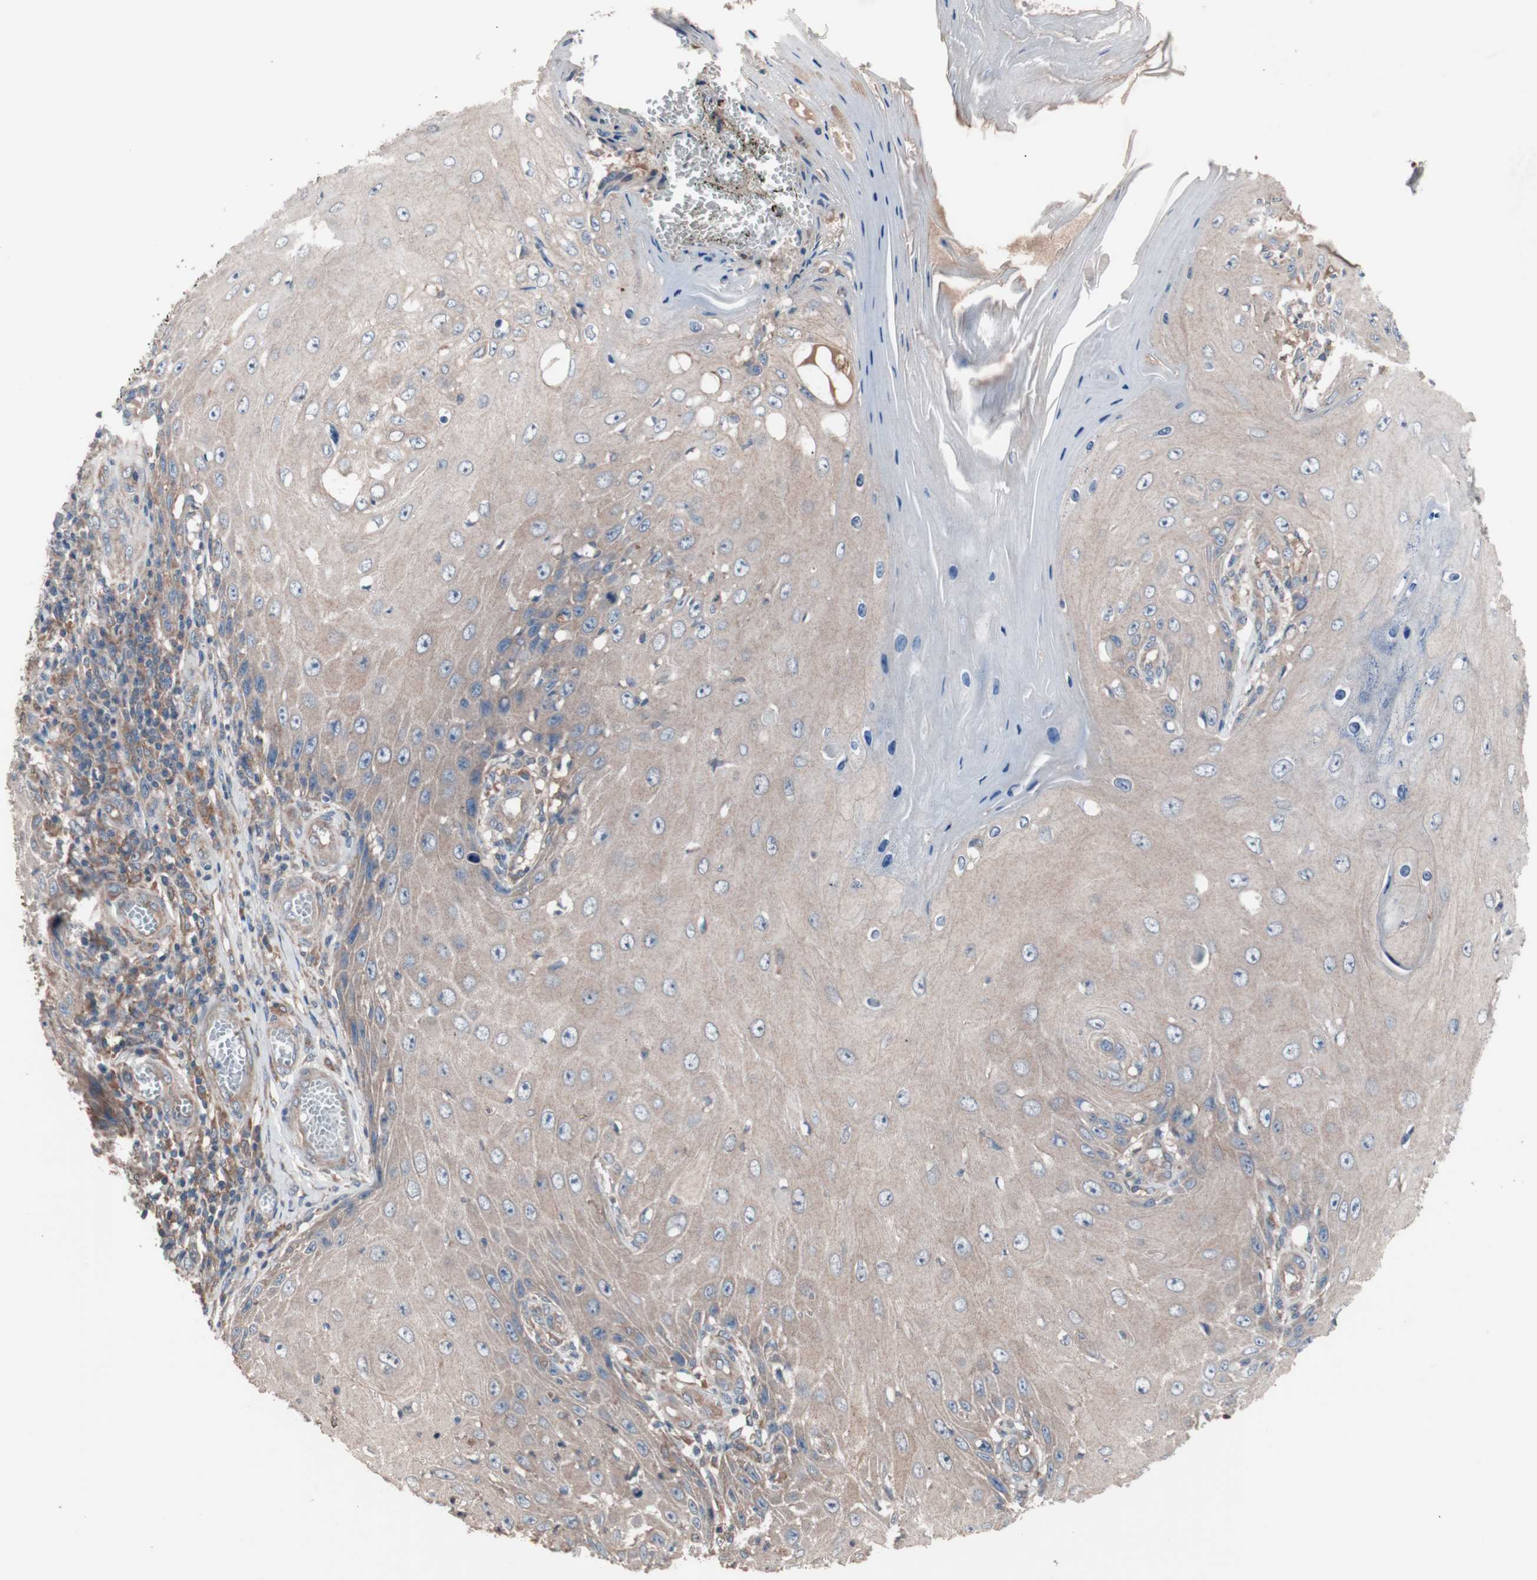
{"staining": {"intensity": "weak", "quantity": "25%-75%", "location": "cytoplasmic/membranous"}, "tissue": "skin cancer", "cell_type": "Tumor cells", "image_type": "cancer", "snomed": [{"axis": "morphology", "description": "Squamous cell carcinoma, NOS"}, {"axis": "topography", "description": "Skin"}], "caption": "An IHC histopathology image of neoplastic tissue is shown. Protein staining in brown labels weak cytoplasmic/membranous positivity in skin cancer within tumor cells. (DAB (3,3'-diaminobenzidine) IHC, brown staining for protein, blue staining for nuclei).", "gene": "ATG7", "patient": {"sex": "female", "age": 73}}